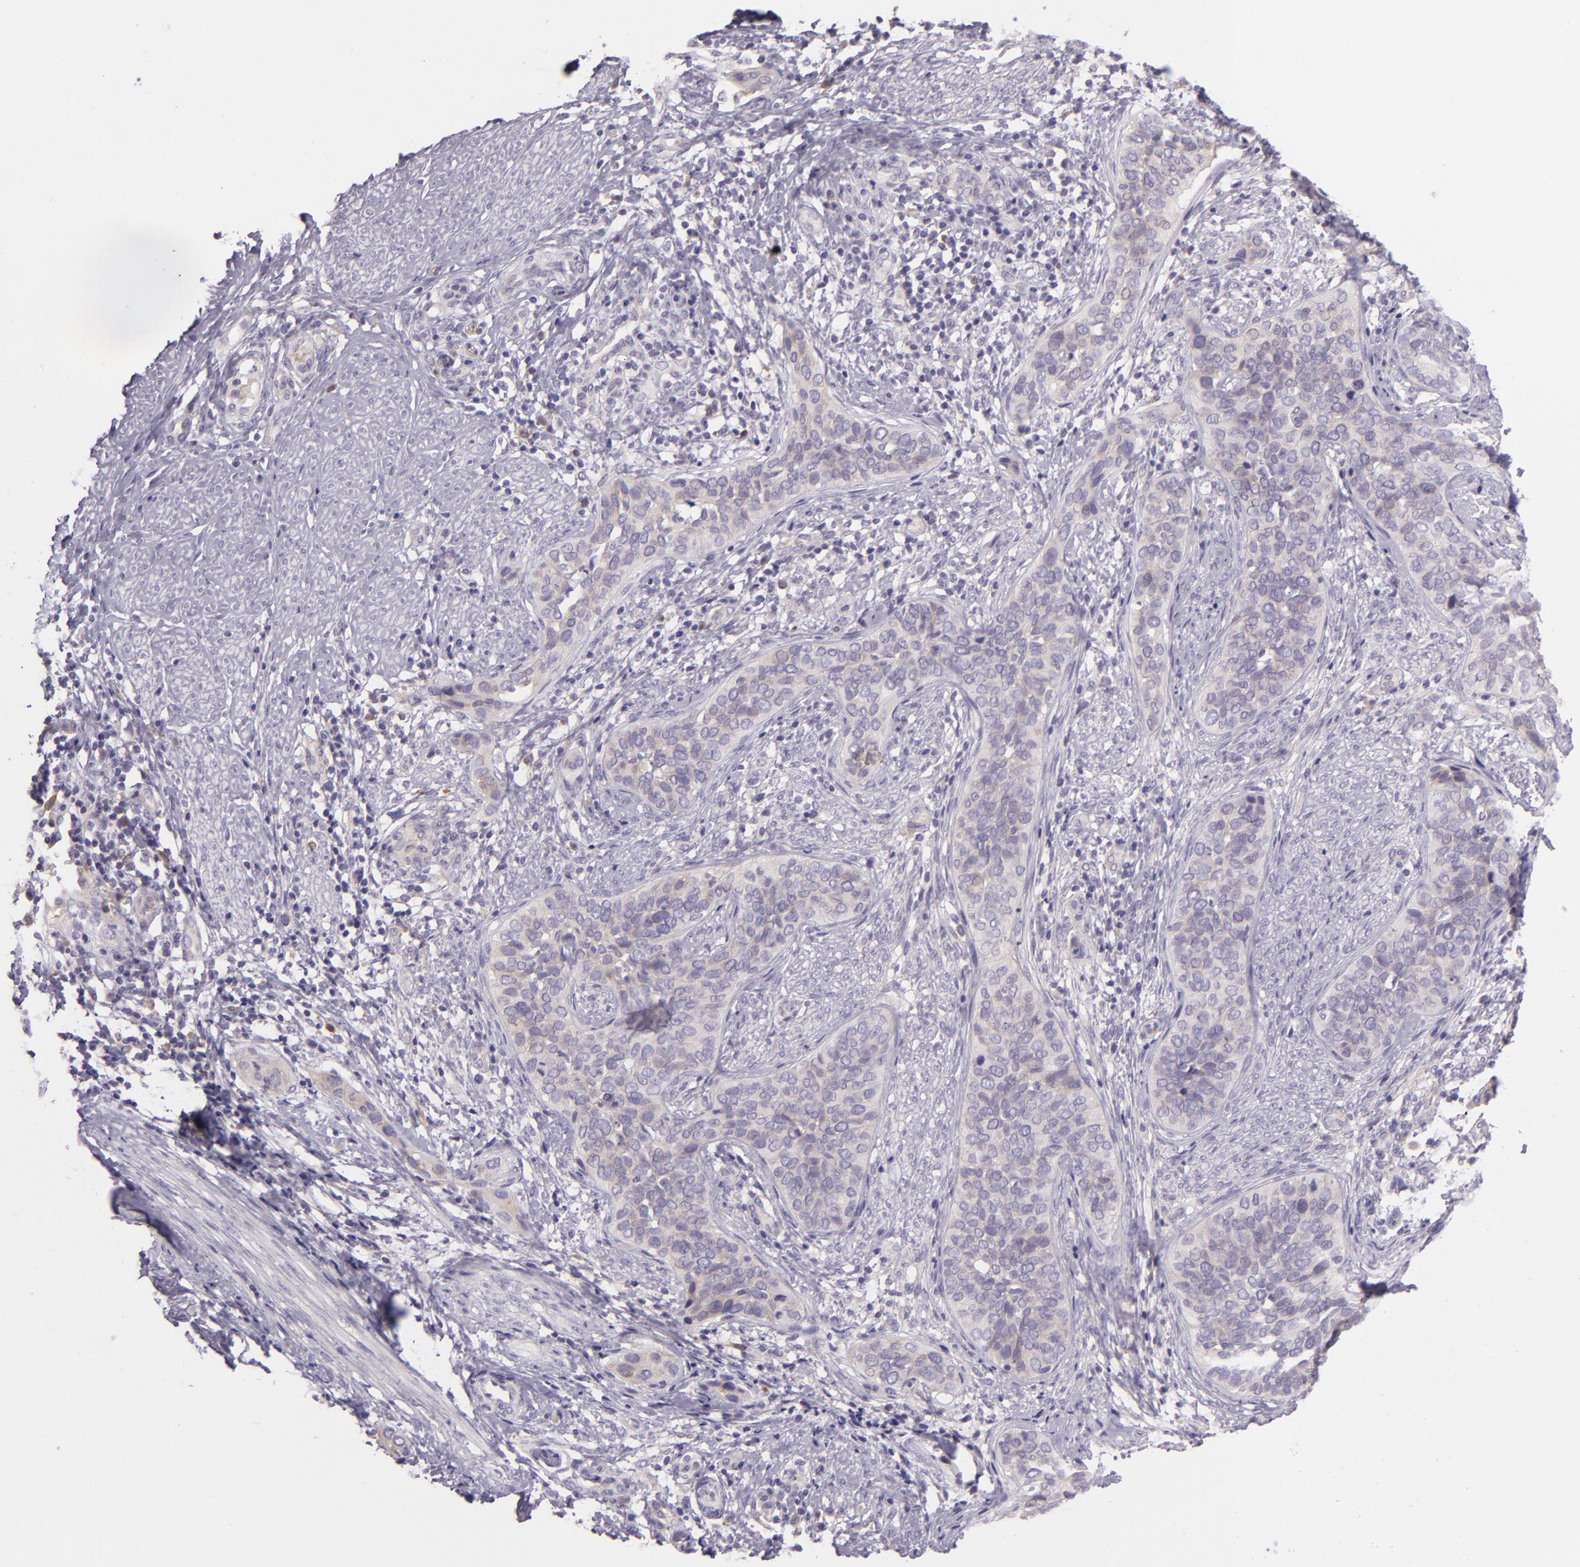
{"staining": {"intensity": "negative", "quantity": "none", "location": "none"}, "tissue": "cervical cancer", "cell_type": "Tumor cells", "image_type": "cancer", "snomed": [{"axis": "morphology", "description": "Squamous cell carcinoma, NOS"}, {"axis": "topography", "description": "Cervix"}], "caption": "Immunohistochemistry (IHC) micrograph of neoplastic tissue: human cervical squamous cell carcinoma stained with DAB (3,3'-diaminobenzidine) displays no significant protein positivity in tumor cells.", "gene": "ZC3H7B", "patient": {"sex": "female", "age": 31}}